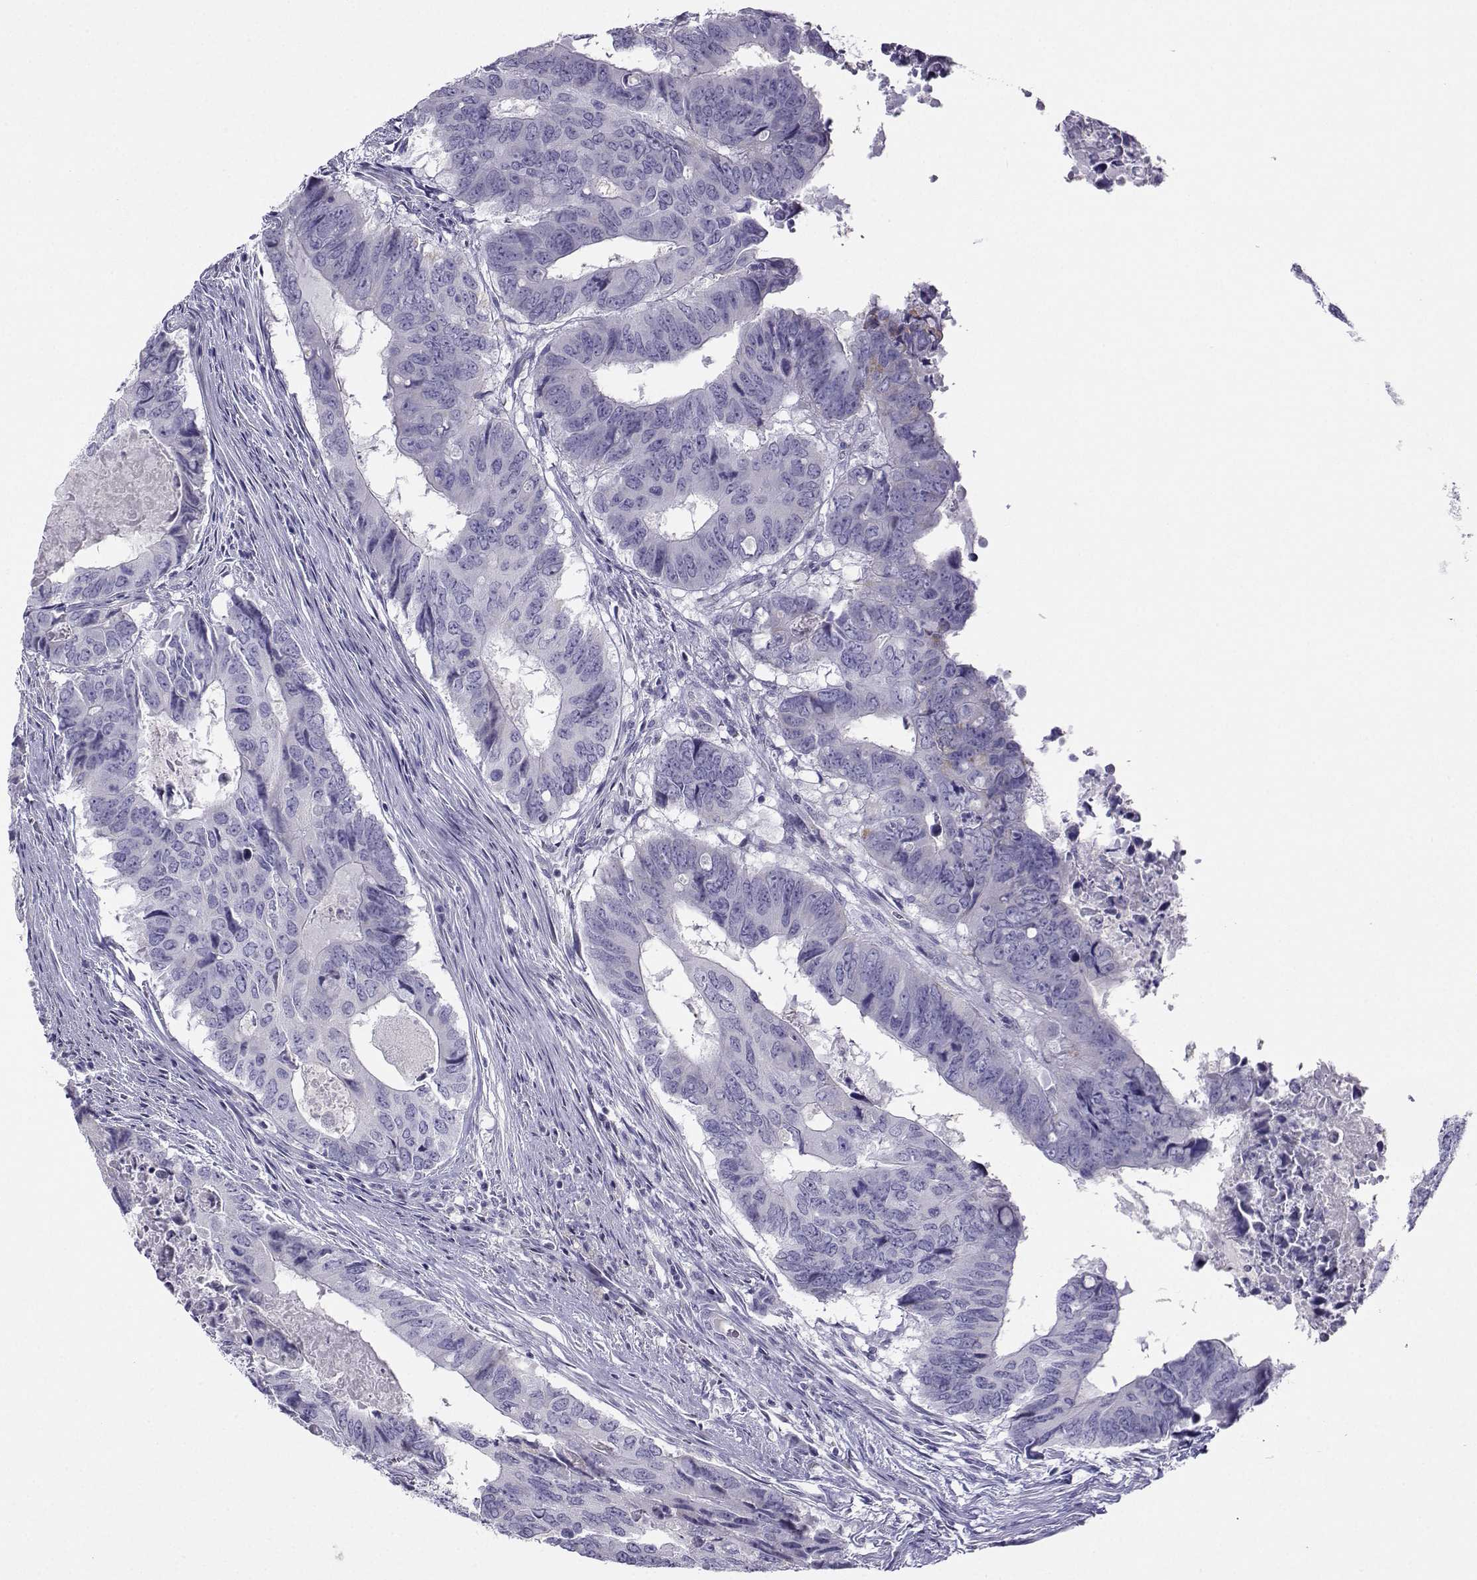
{"staining": {"intensity": "negative", "quantity": "none", "location": "none"}, "tissue": "colorectal cancer", "cell_type": "Tumor cells", "image_type": "cancer", "snomed": [{"axis": "morphology", "description": "Adenocarcinoma, NOS"}, {"axis": "topography", "description": "Colon"}], "caption": "This is a micrograph of immunohistochemistry staining of adenocarcinoma (colorectal), which shows no staining in tumor cells. (DAB immunohistochemistry (IHC) visualized using brightfield microscopy, high magnification).", "gene": "FBXO24", "patient": {"sex": "male", "age": 79}}